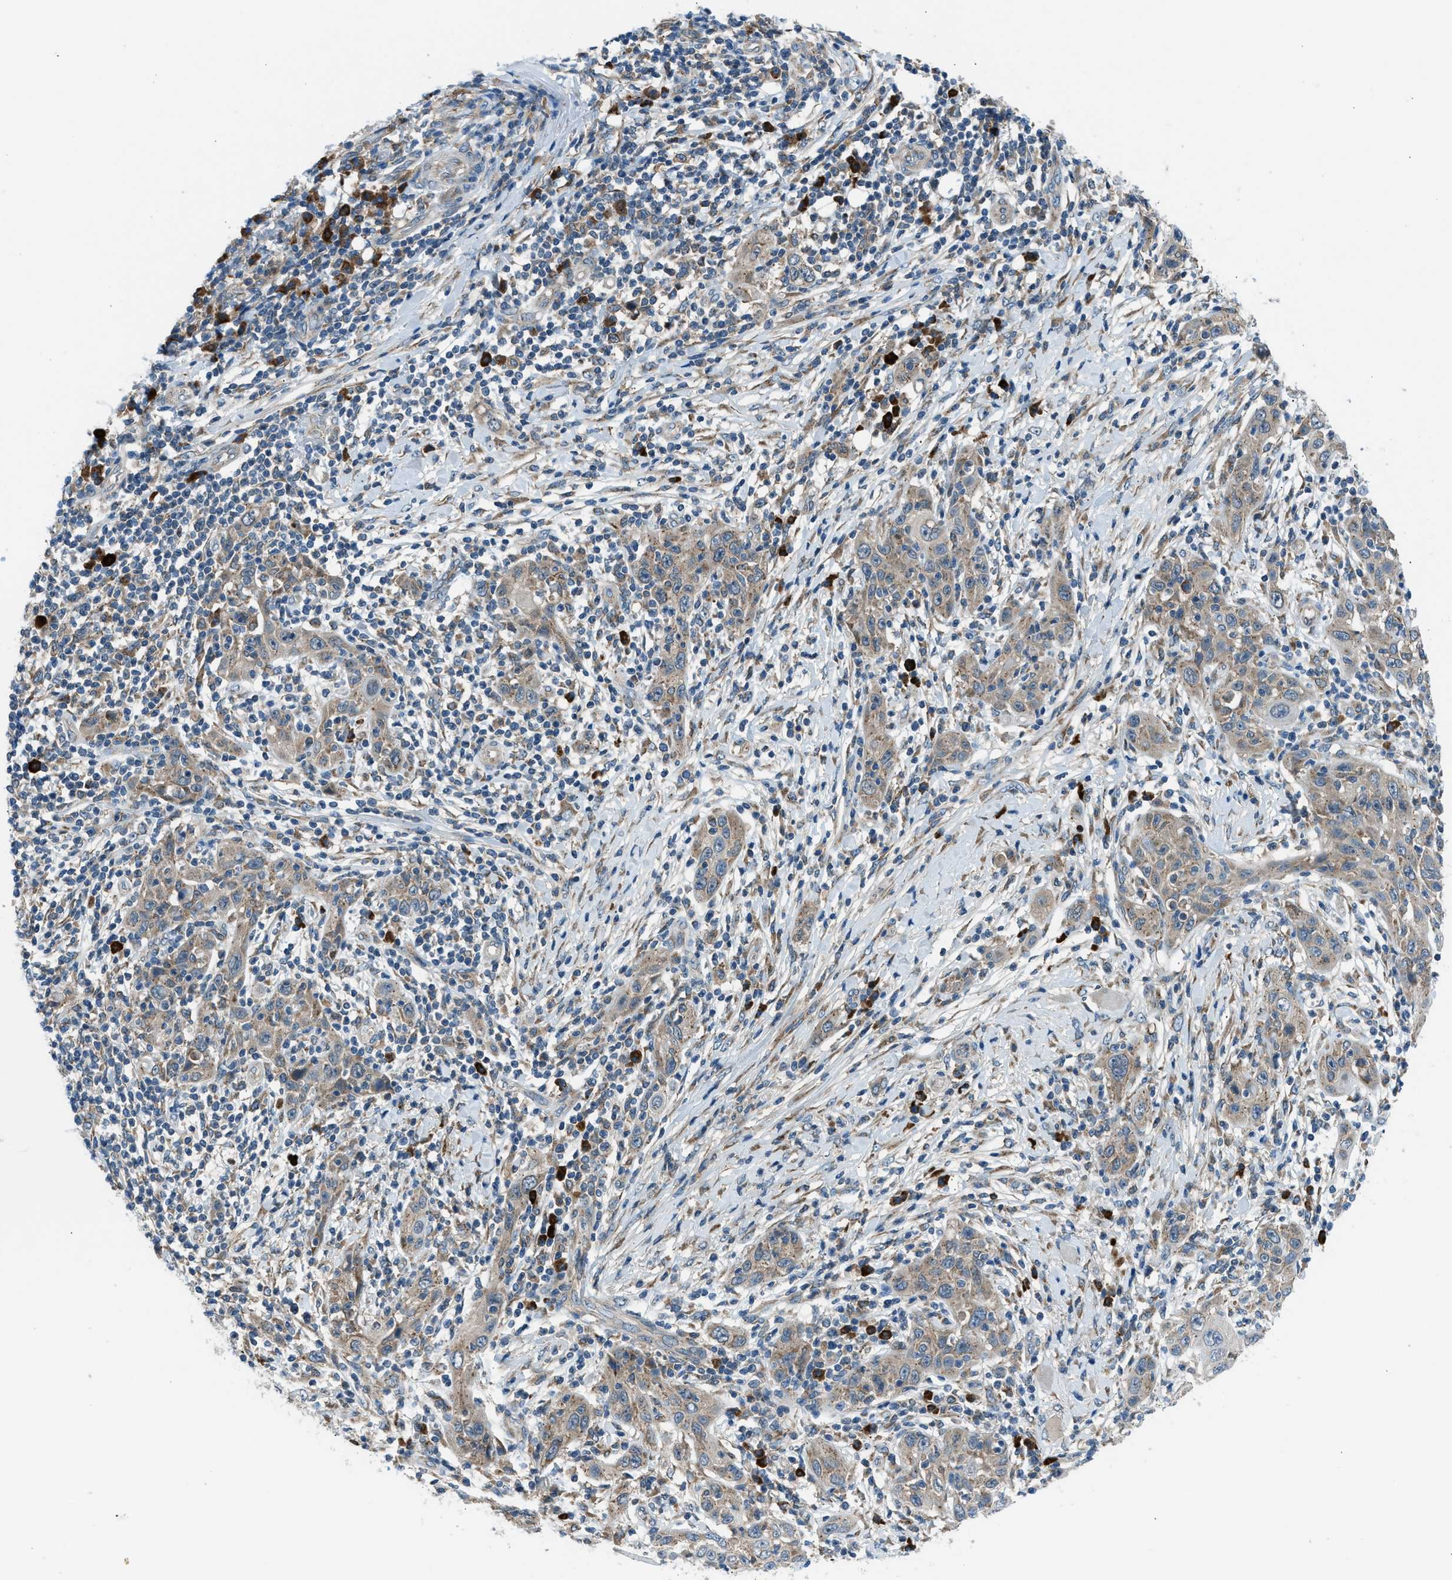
{"staining": {"intensity": "weak", "quantity": ">75%", "location": "cytoplasmic/membranous"}, "tissue": "skin cancer", "cell_type": "Tumor cells", "image_type": "cancer", "snomed": [{"axis": "morphology", "description": "Squamous cell carcinoma, NOS"}, {"axis": "topography", "description": "Skin"}], "caption": "Protein staining by immunohistochemistry (IHC) displays weak cytoplasmic/membranous expression in approximately >75% of tumor cells in skin squamous cell carcinoma.", "gene": "EDARADD", "patient": {"sex": "female", "age": 88}}